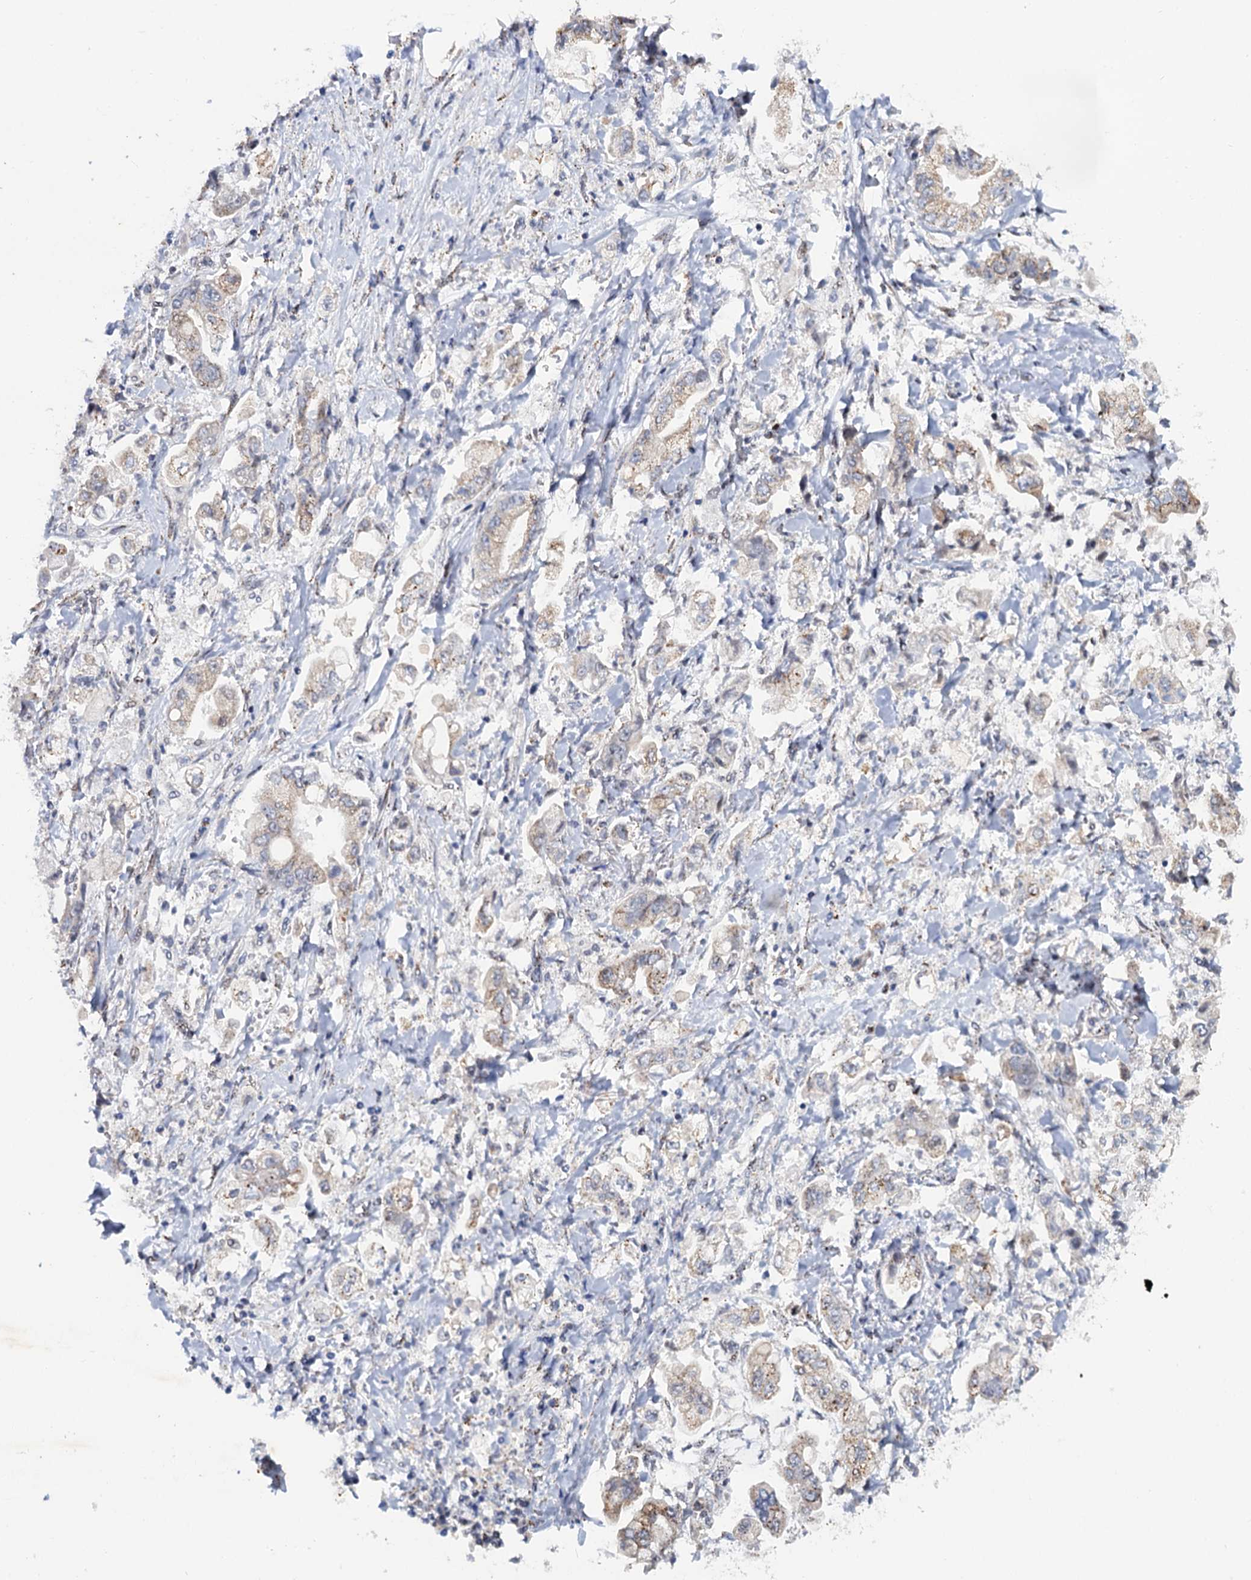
{"staining": {"intensity": "weak", "quantity": "25%-75%", "location": "cytoplasmic/membranous"}, "tissue": "stomach cancer", "cell_type": "Tumor cells", "image_type": "cancer", "snomed": [{"axis": "morphology", "description": "Adenocarcinoma, NOS"}, {"axis": "topography", "description": "Stomach"}], "caption": "Stomach adenocarcinoma stained with IHC displays weak cytoplasmic/membranous positivity in about 25%-75% of tumor cells.", "gene": "THAP2", "patient": {"sex": "male", "age": 62}}